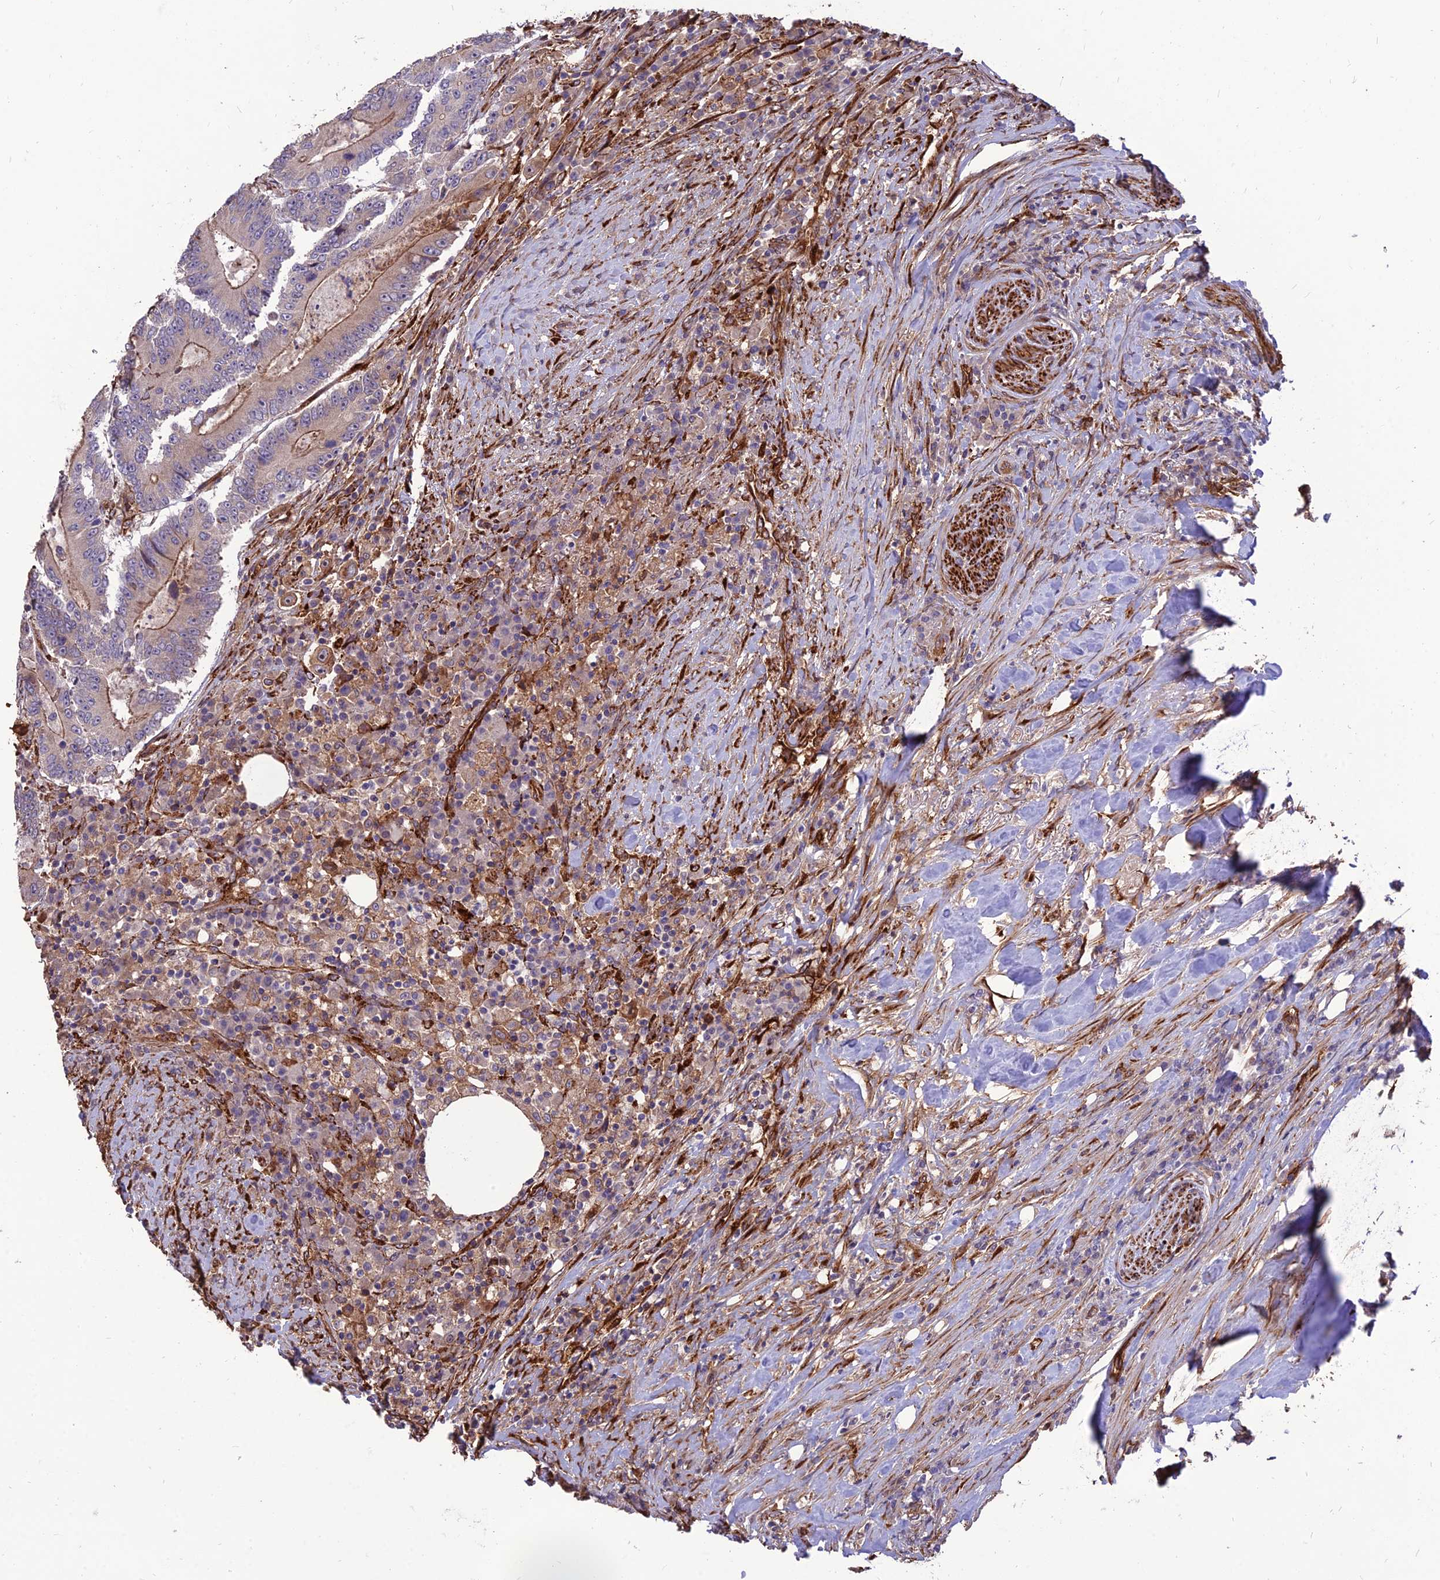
{"staining": {"intensity": "moderate", "quantity": "<25%", "location": "cytoplasmic/membranous"}, "tissue": "colorectal cancer", "cell_type": "Tumor cells", "image_type": "cancer", "snomed": [{"axis": "morphology", "description": "Adenocarcinoma, NOS"}, {"axis": "topography", "description": "Colon"}], "caption": "Human colorectal adenocarcinoma stained for a protein (brown) shows moderate cytoplasmic/membranous positive expression in about <25% of tumor cells.", "gene": "CRTAP", "patient": {"sex": "male", "age": 83}}